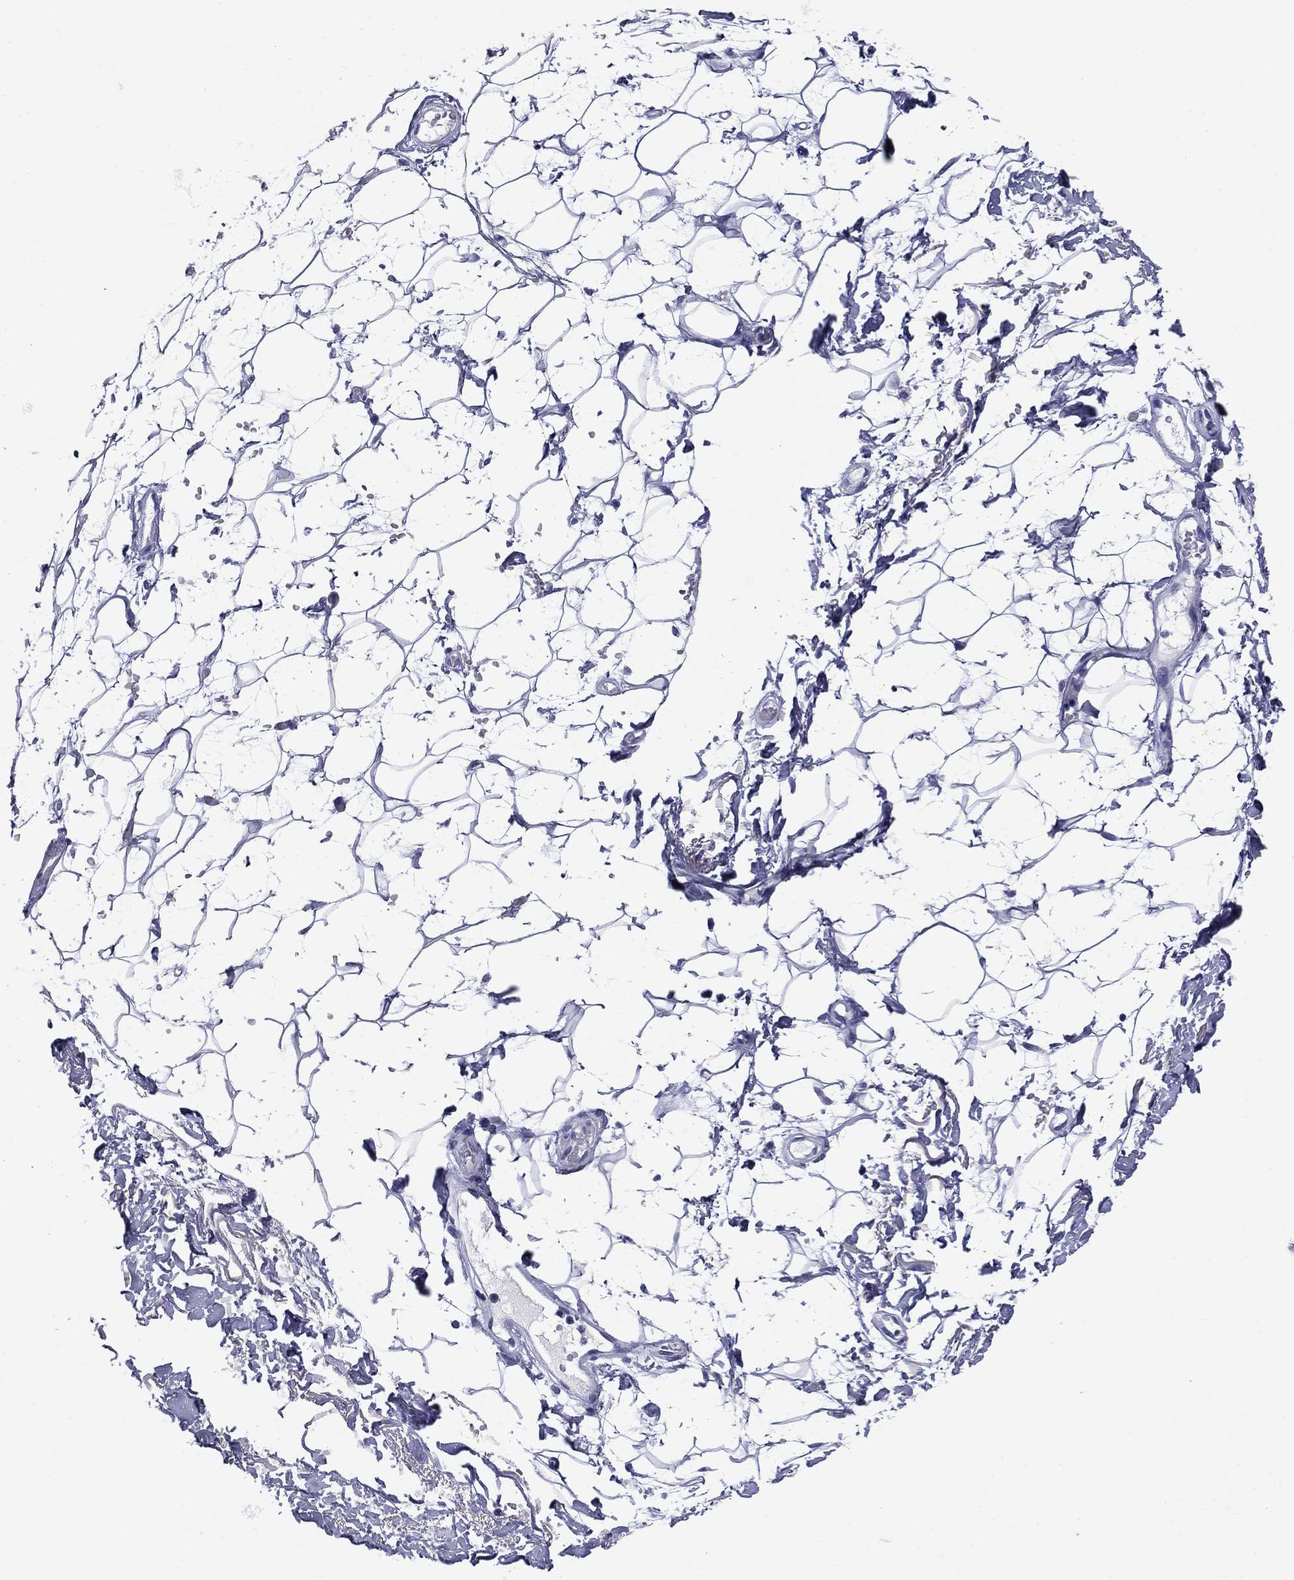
{"staining": {"intensity": "negative", "quantity": "none", "location": "none"}, "tissue": "adipose tissue", "cell_type": "Adipocytes", "image_type": "normal", "snomed": [{"axis": "morphology", "description": "Normal tissue, NOS"}, {"axis": "topography", "description": "Anal"}, {"axis": "topography", "description": "Peripheral nerve tissue"}], "caption": "The IHC micrograph has no significant positivity in adipocytes of adipose tissue.", "gene": "NPPA", "patient": {"sex": "male", "age": 78}}